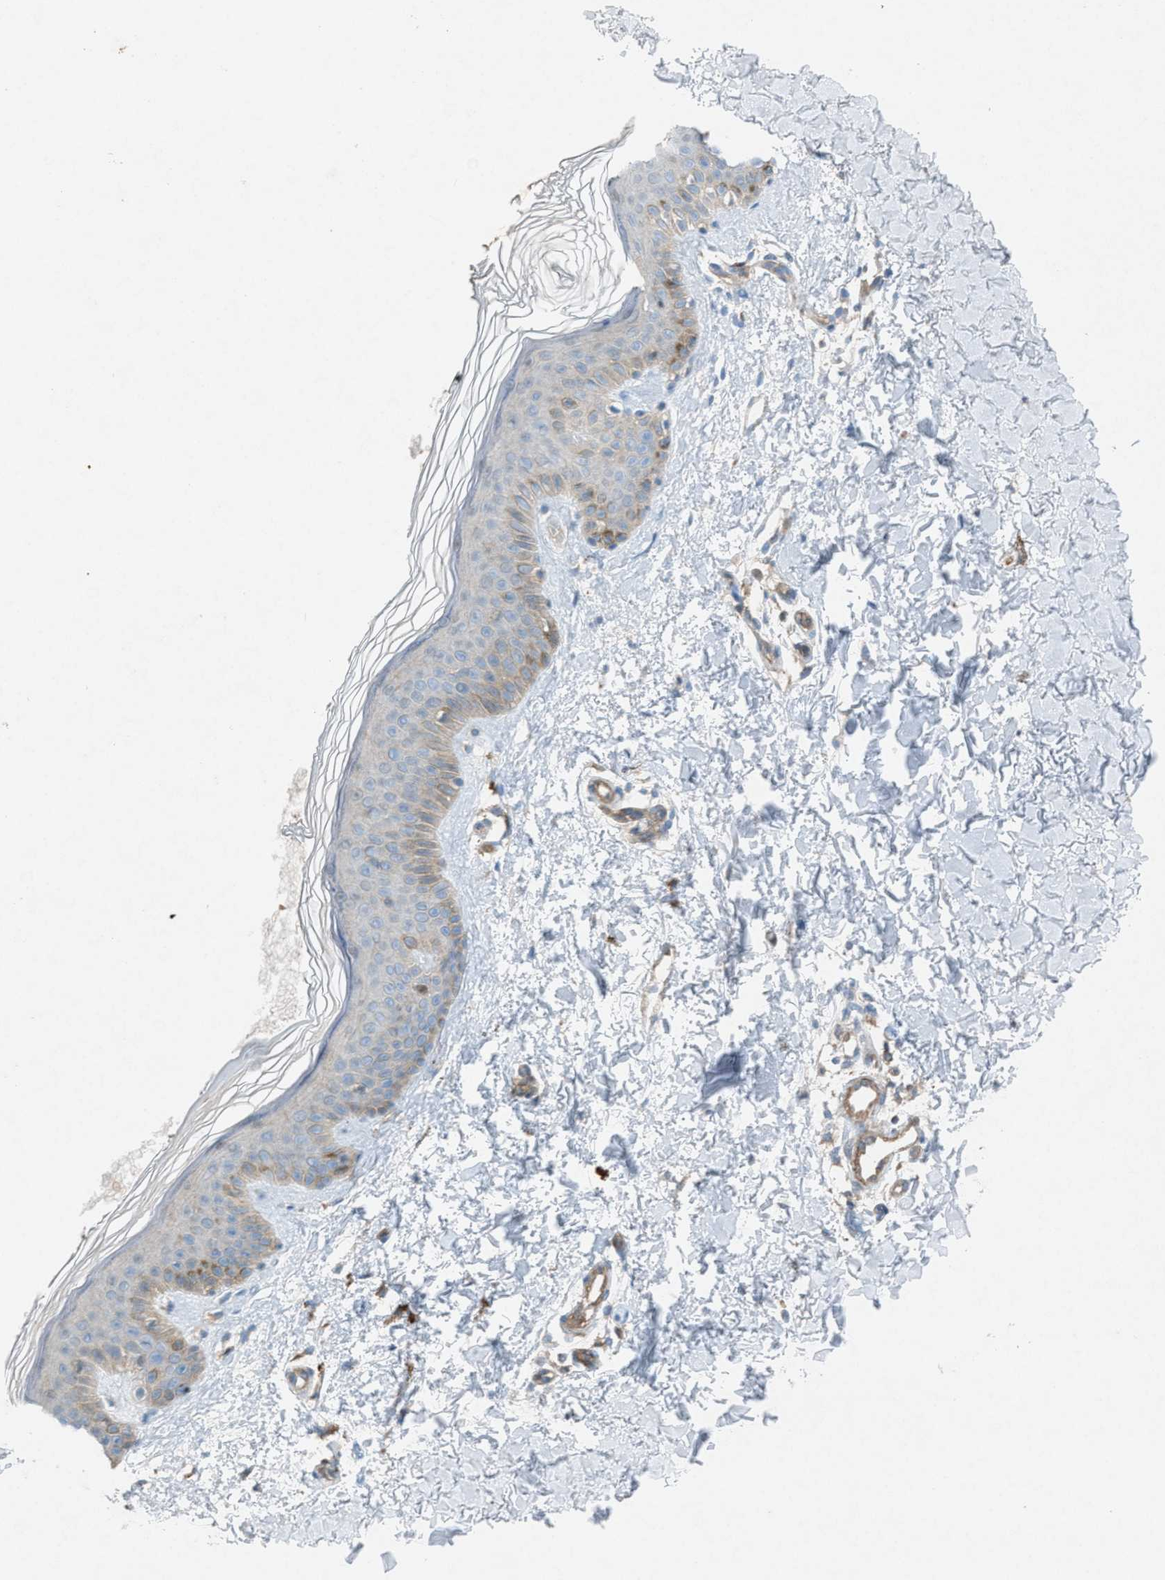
{"staining": {"intensity": "moderate", "quantity": ">75%", "location": "cytoplasmic/membranous"}, "tissue": "skin", "cell_type": "Fibroblasts", "image_type": "normal", "snomed": [{"axis": "morphology", "description": "Normal tissue, NOS"}, {"axis": "topography", "description": "Skin"}], "caption": "Immunohistochemical staining of unremarkable human skin reveals >75% levels of moderate cytoplasmic/membranous protein staining in approximately >75% of fibroblasts.", "gene": "NCK2", "patient": {"sex": "male", "age": 67}}